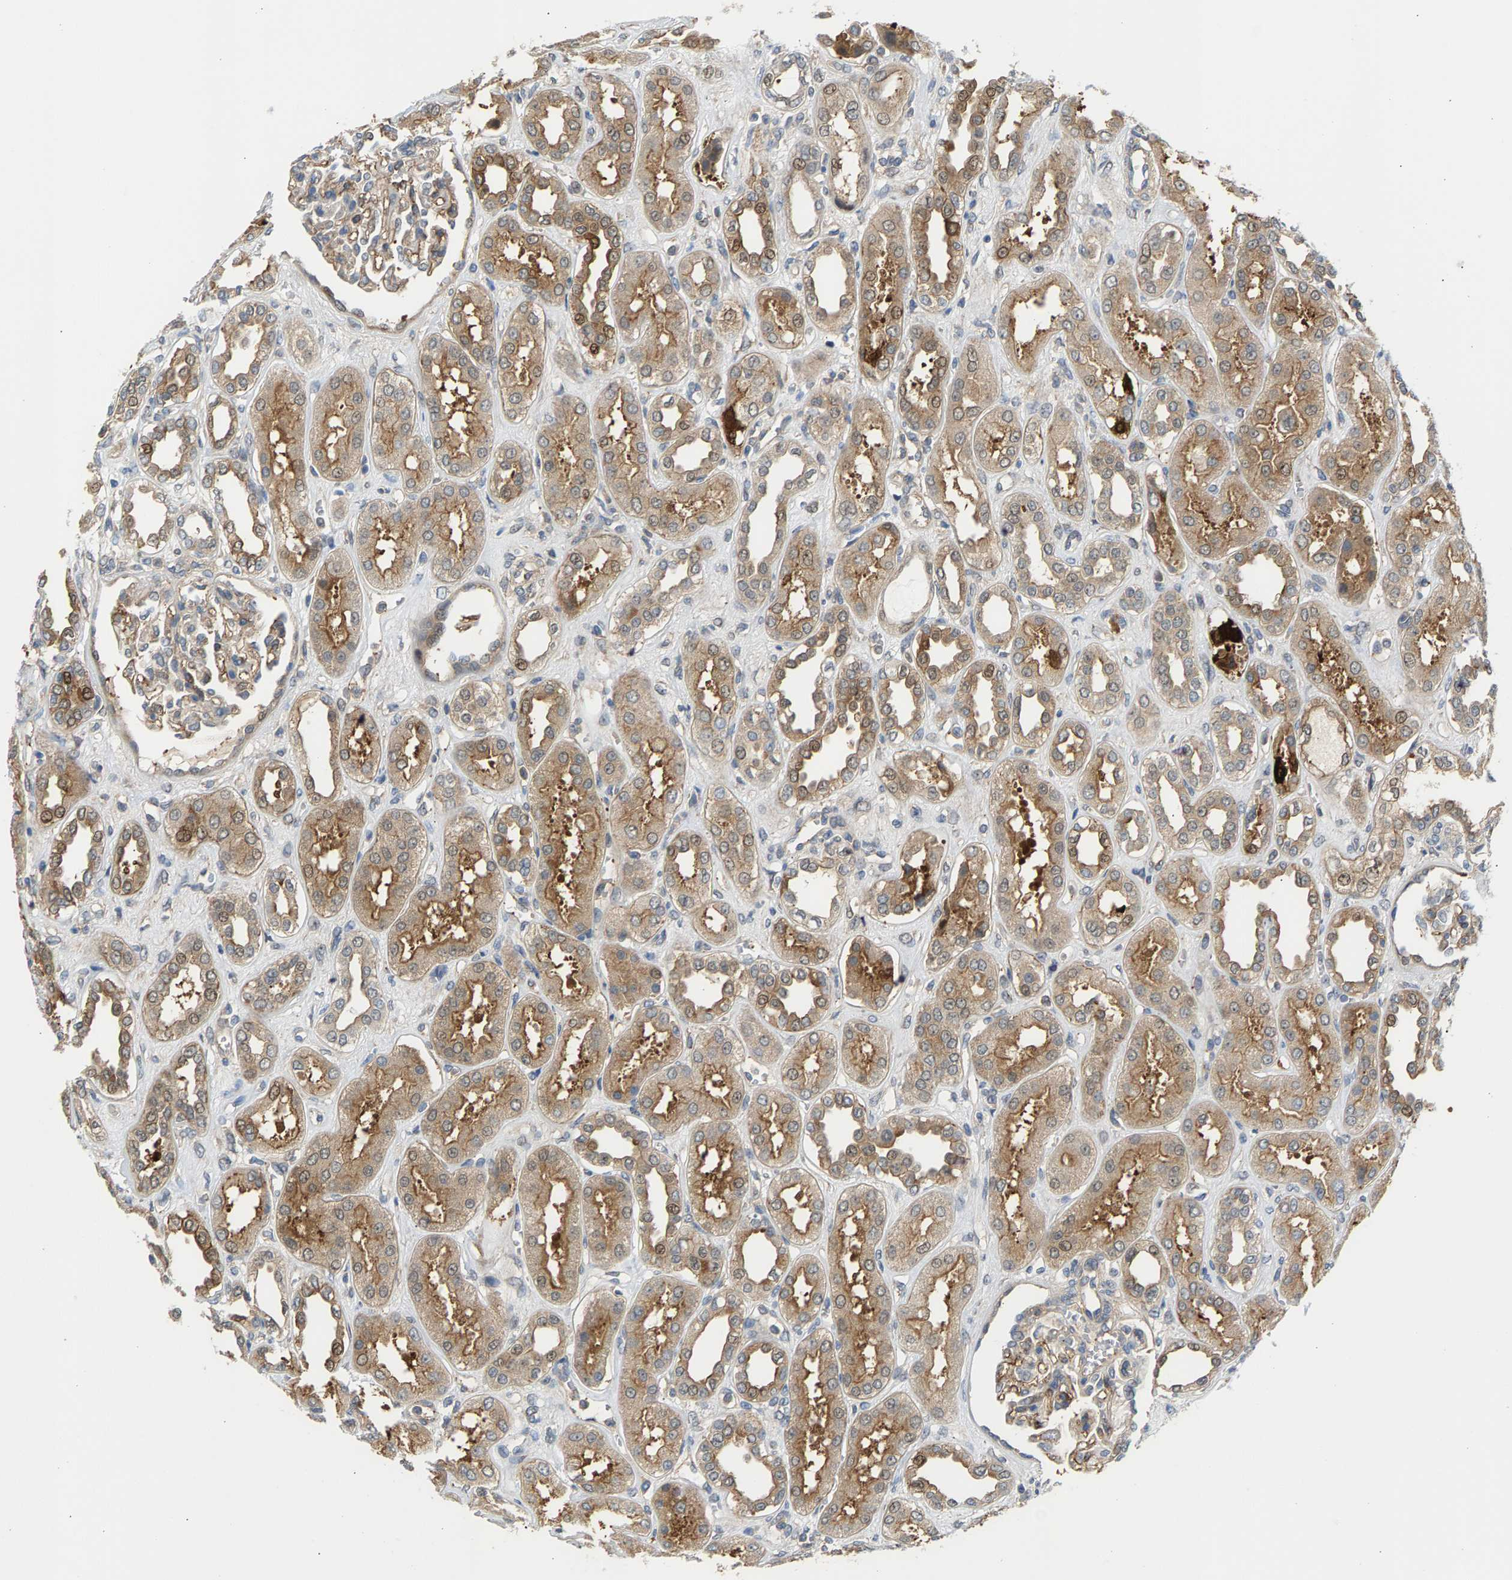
{"staining": {"intensity": "weak", "quantity": ">75%", "location": "cytoplasmic/membranous"}, "tissue": "kidney", "cell_type": "Cells in glomeruli", "image_type": "normal", "snomed": [{"axis": "morphology", "description": "Normal tissue, NOS"}, {"axis": "topography", "description": "Kidney"}], "caption": "Immunohistochemistry (IHC) of unremarkable human kidney reveals low levels of weak cytoplasmic/membranous positivity in about >75% of cells in glomeruli.", "gene": "KRTAP27", "patient": {"sex": "male", "age": 59}}